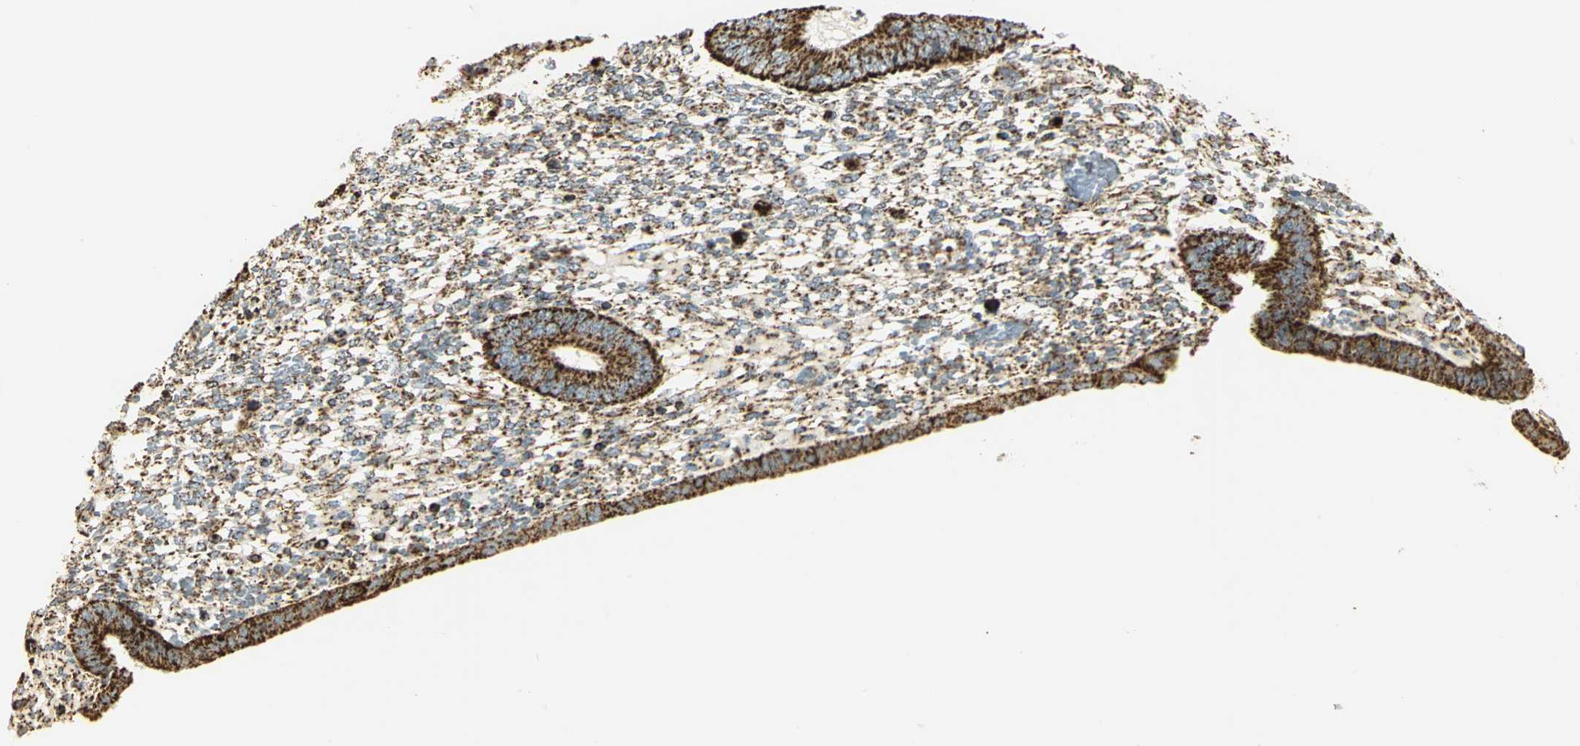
{"staining": {"intensity": "moderate", "quantity": "25%-75%", "location": "cytoplasmic/membranous"}, "tissue": "endometrium", "cell_type": "Cells in endometrial stroma", "image_type": "normal", "snomed": [{"axis": "morphology", "description": "Normal tissue, NOS"}, {"axis": "topography", "description": "Endometrium"}], "caption": "Endometrium stained with immunohistochemistry (IHC) reveals moderate cytoplasmic/membranous positivity in approximately 25%-75% of cells in endometrial stroma.", "gene": "VDAC1", "patient": {"sex": "female", "age": 42}}